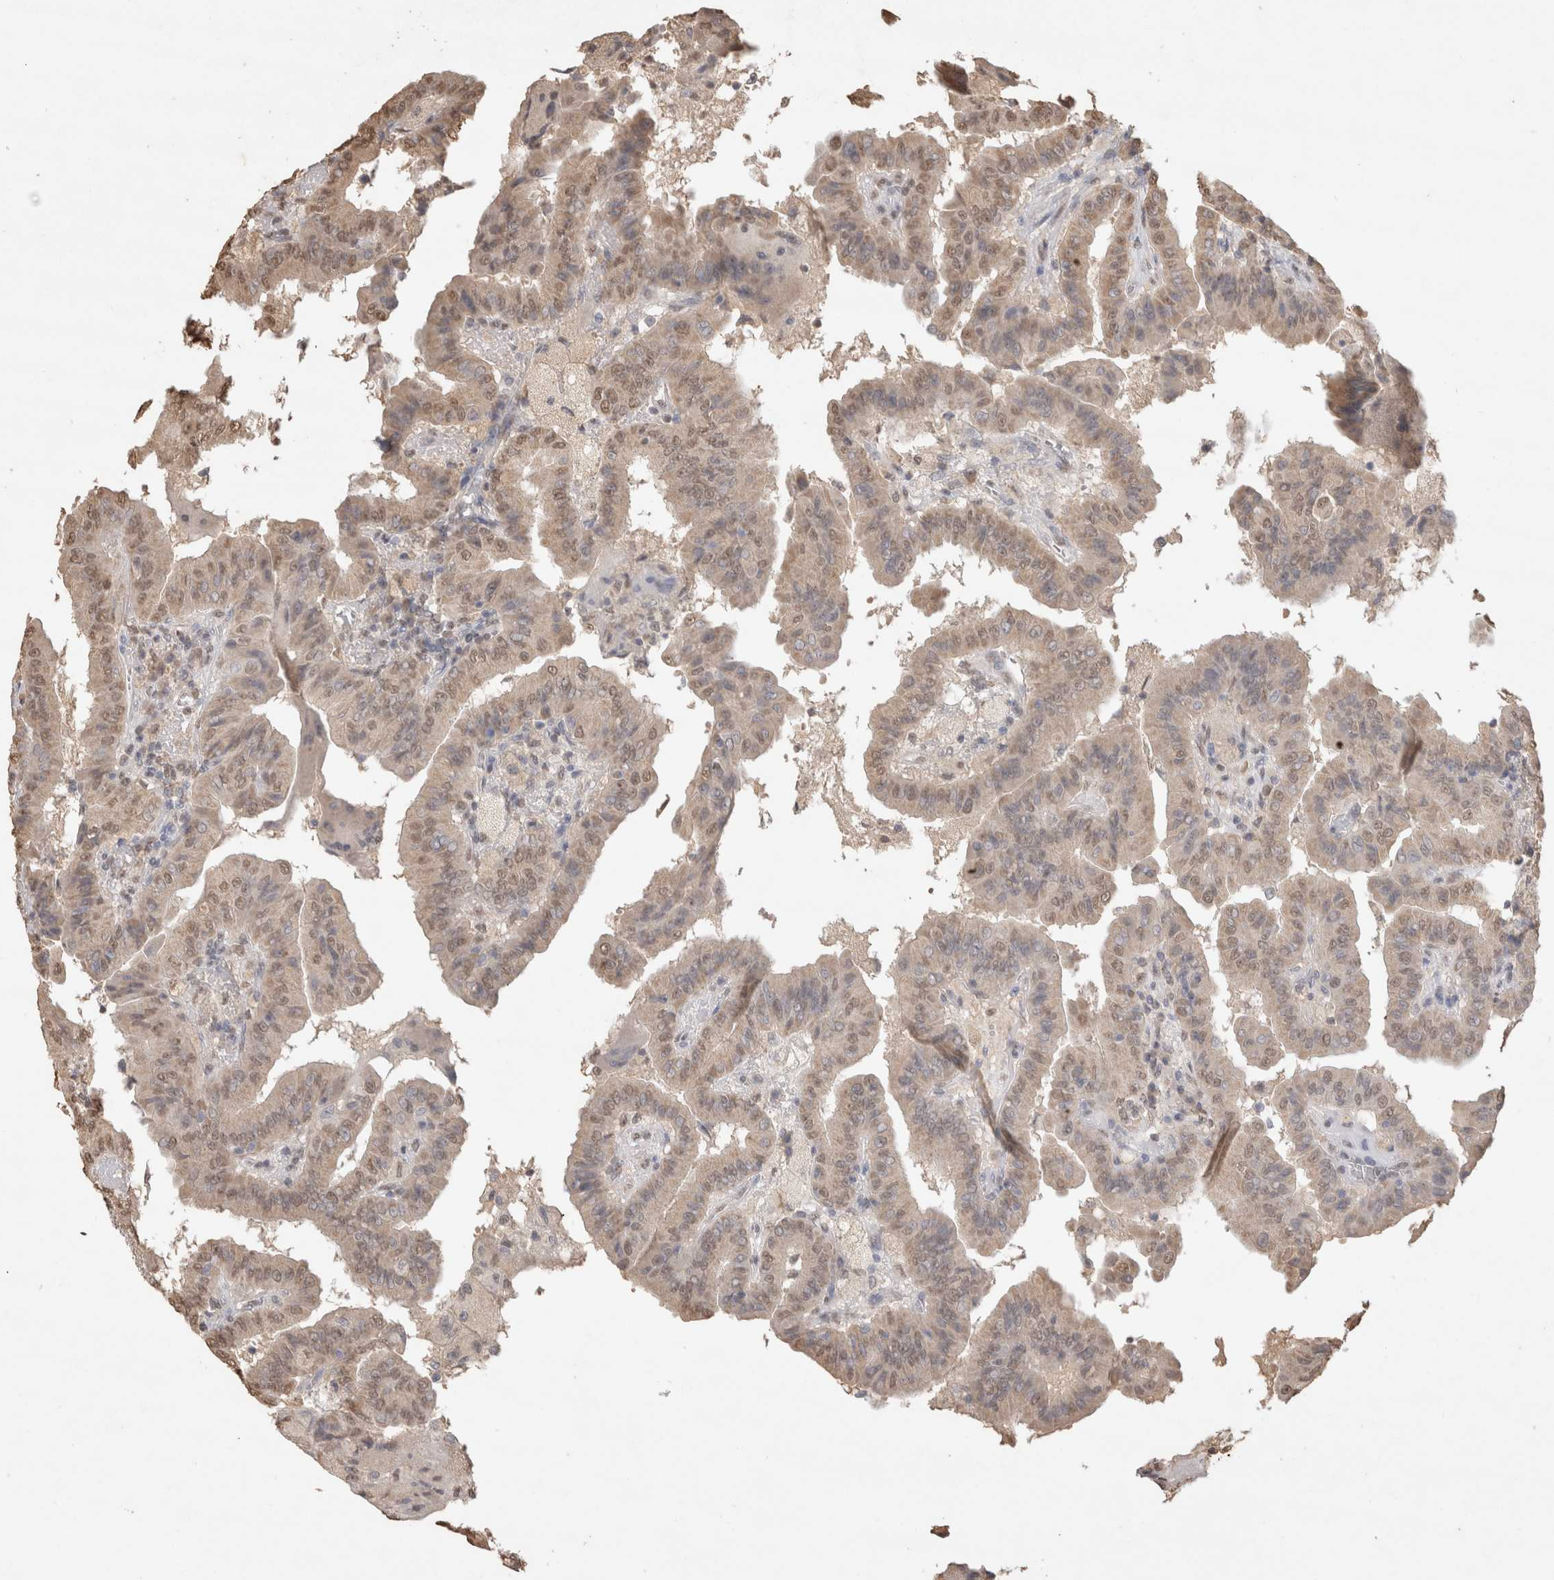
{"staining": {"intensity": "weak", "quantity": ">75%", "location": "nuclear"}, "tissue": "thyroid cancer", "cell_type": "Tumor cells", "image_type": "cancer", "snomed": [{"axis": "morphology", "description": "Papillary adenocarcinoma, NOS"}, {"axis": "topography", "description": "Thyroid gland"}], "caption": "Immunohistochemical staining of human thyroid cancer reveals low levels of weak nuclear expression in about >75% of tumor cells.", "gene": "MLX", "patient": {"sex": "male", "age": 33}}